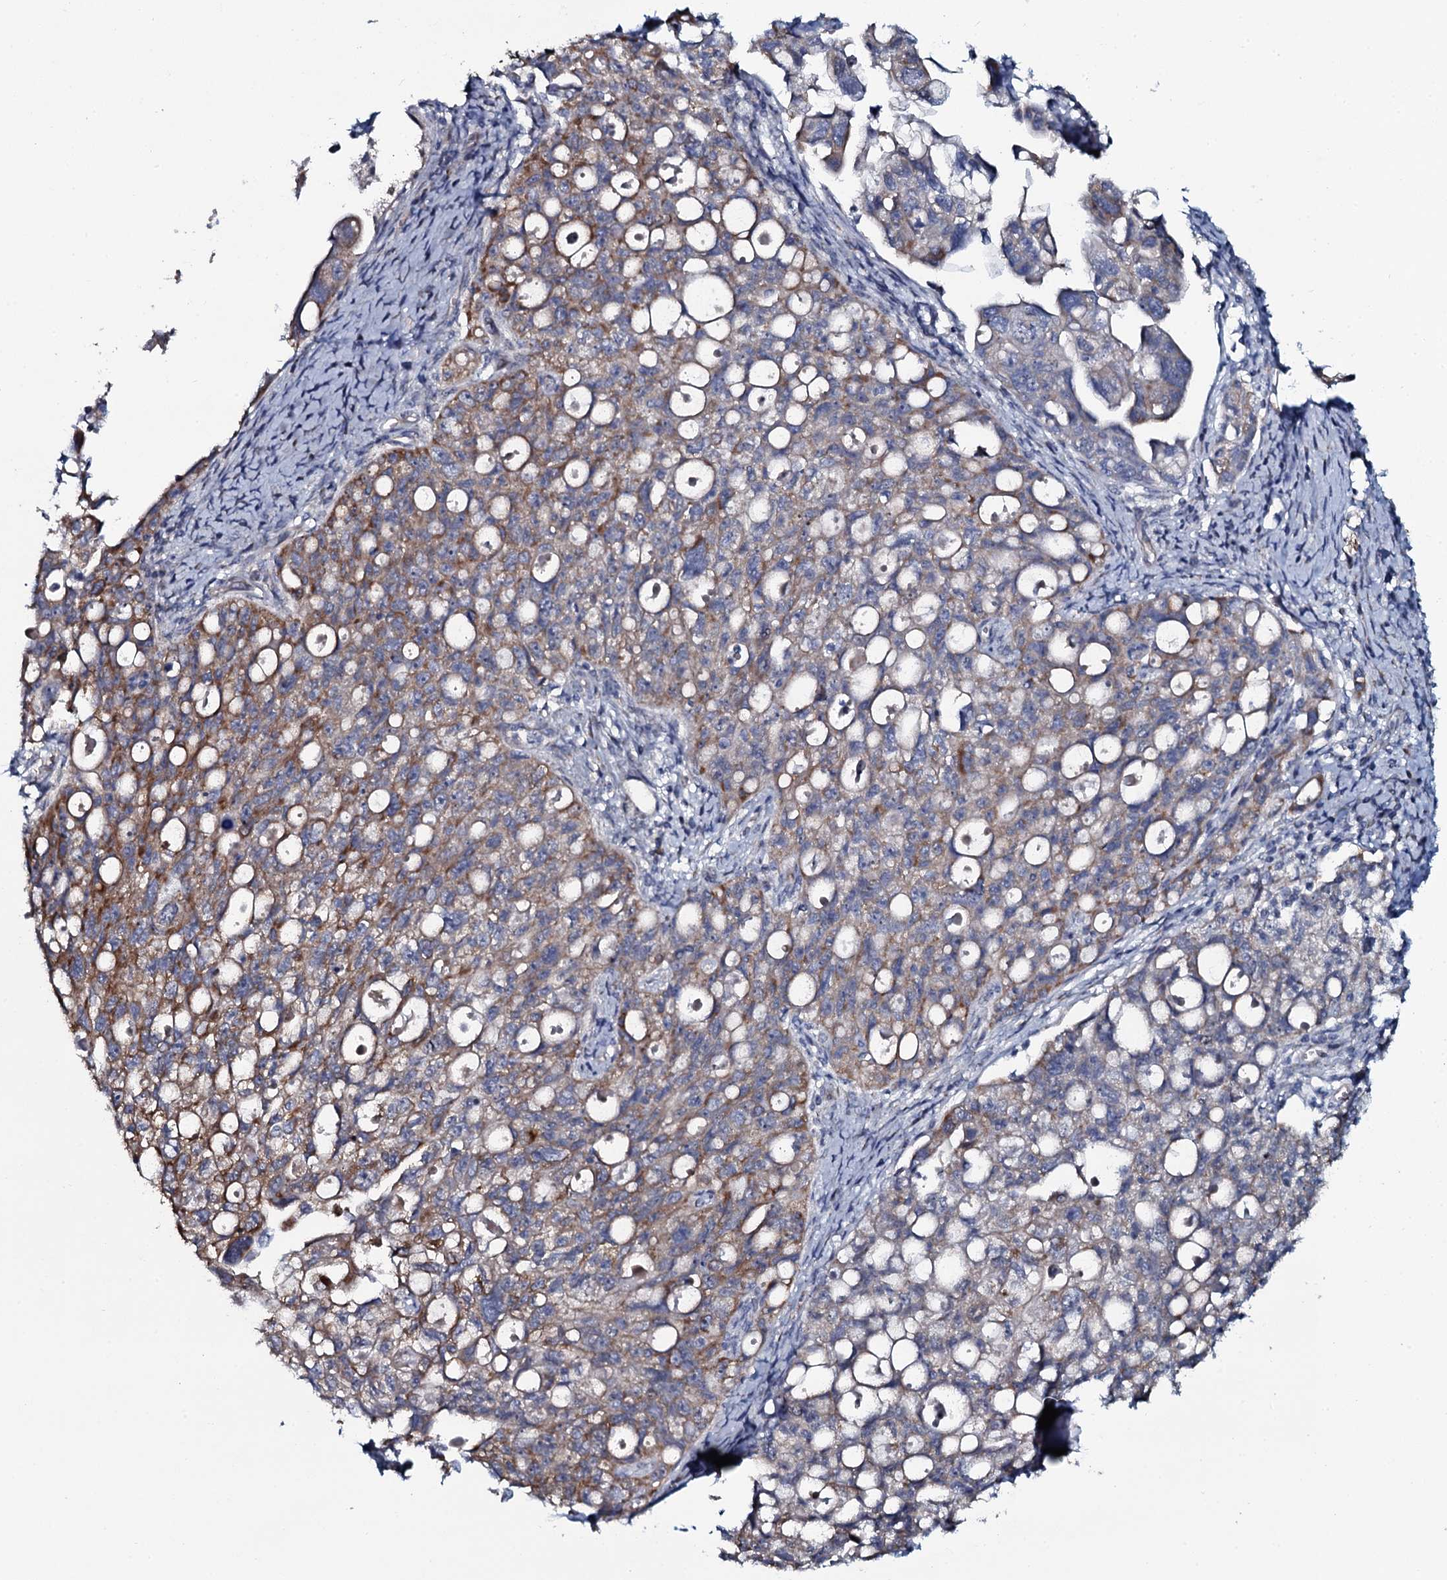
{"staining": {"intensity": "moderate", "quantity": "25%-75%", "location": "cytoplasmic/membranous"}, "tissue": "ovarian cancer", "cell_type": "Tumor cells", "image_type": "cancer", "snomed": [{"axis": "morphology", "description": "Carcinoma, NOS"}, {"axis": "morphology", "description": "Cystadenocarcinoma, serous, NOS"}, {"axis": "topography", "description": "Ovary"}], "caption": "Moderate cytoplasmic/membranous expression for a protein is seen in about 25%-75% of tumor cells of ovarian cancer using immunohistochemistry (IHC).", "gene": "KCTD4", "patient": {"sex": "female", "age": 69}}